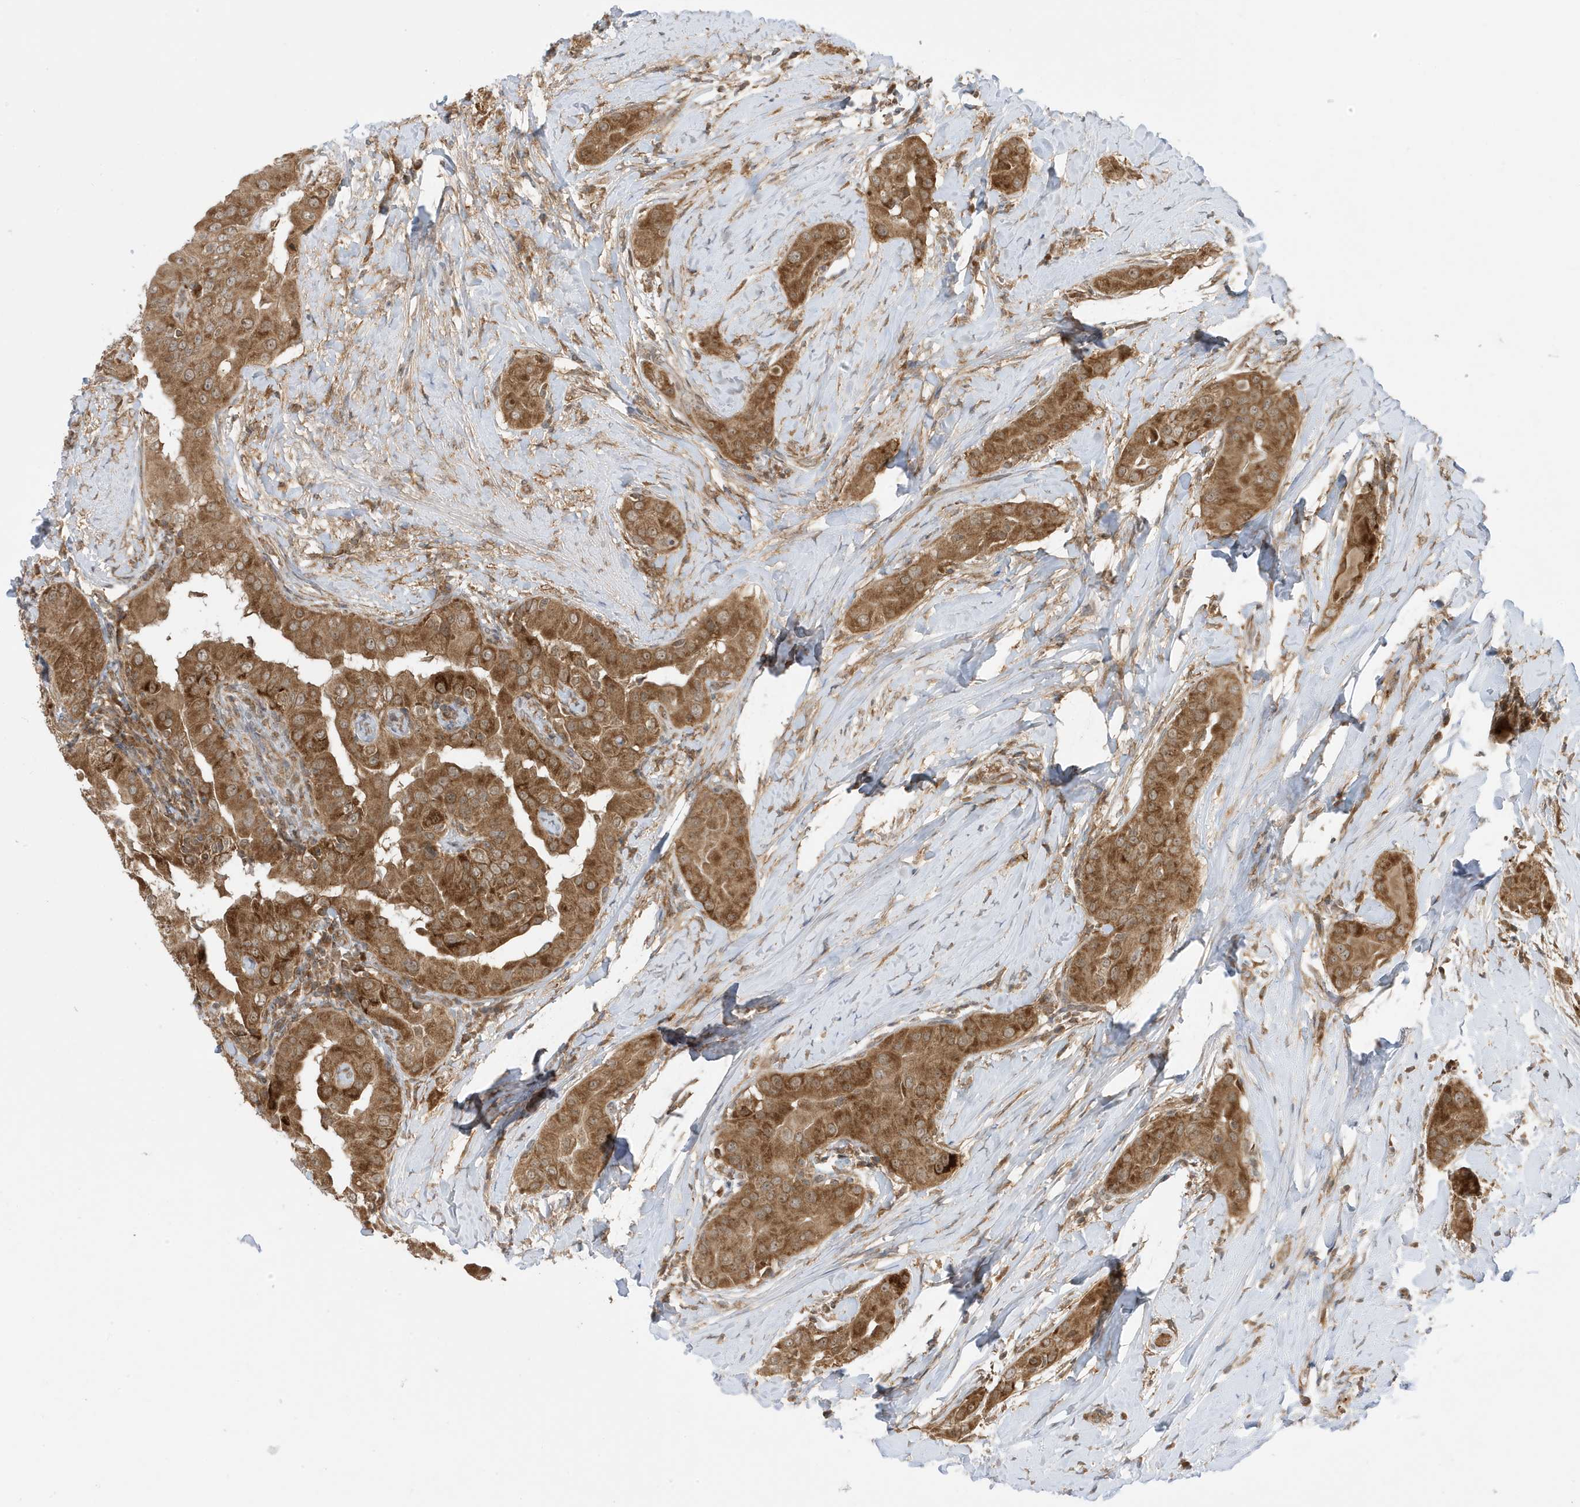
{"staining": {"intensity": "strong", "quantity": ">75%", "location": "cytoplasmic/membranous"}, "tissue": "thyroid cancer", "cell_type": "Tumor cells", "image_type": "cancer", "snomed": [{"axis": "morphology", "description": "Papillary adenocarcinoma, NOS"}, {"axis": "topography", "description": "Thyroid gland"}], "caption": "Papillary adenocarcinoma (thyroid) stained with a protein marker displays strong staining in tumor cells.", "gene": "DHX36", "patient": {"sex": "male", "age": 33}}